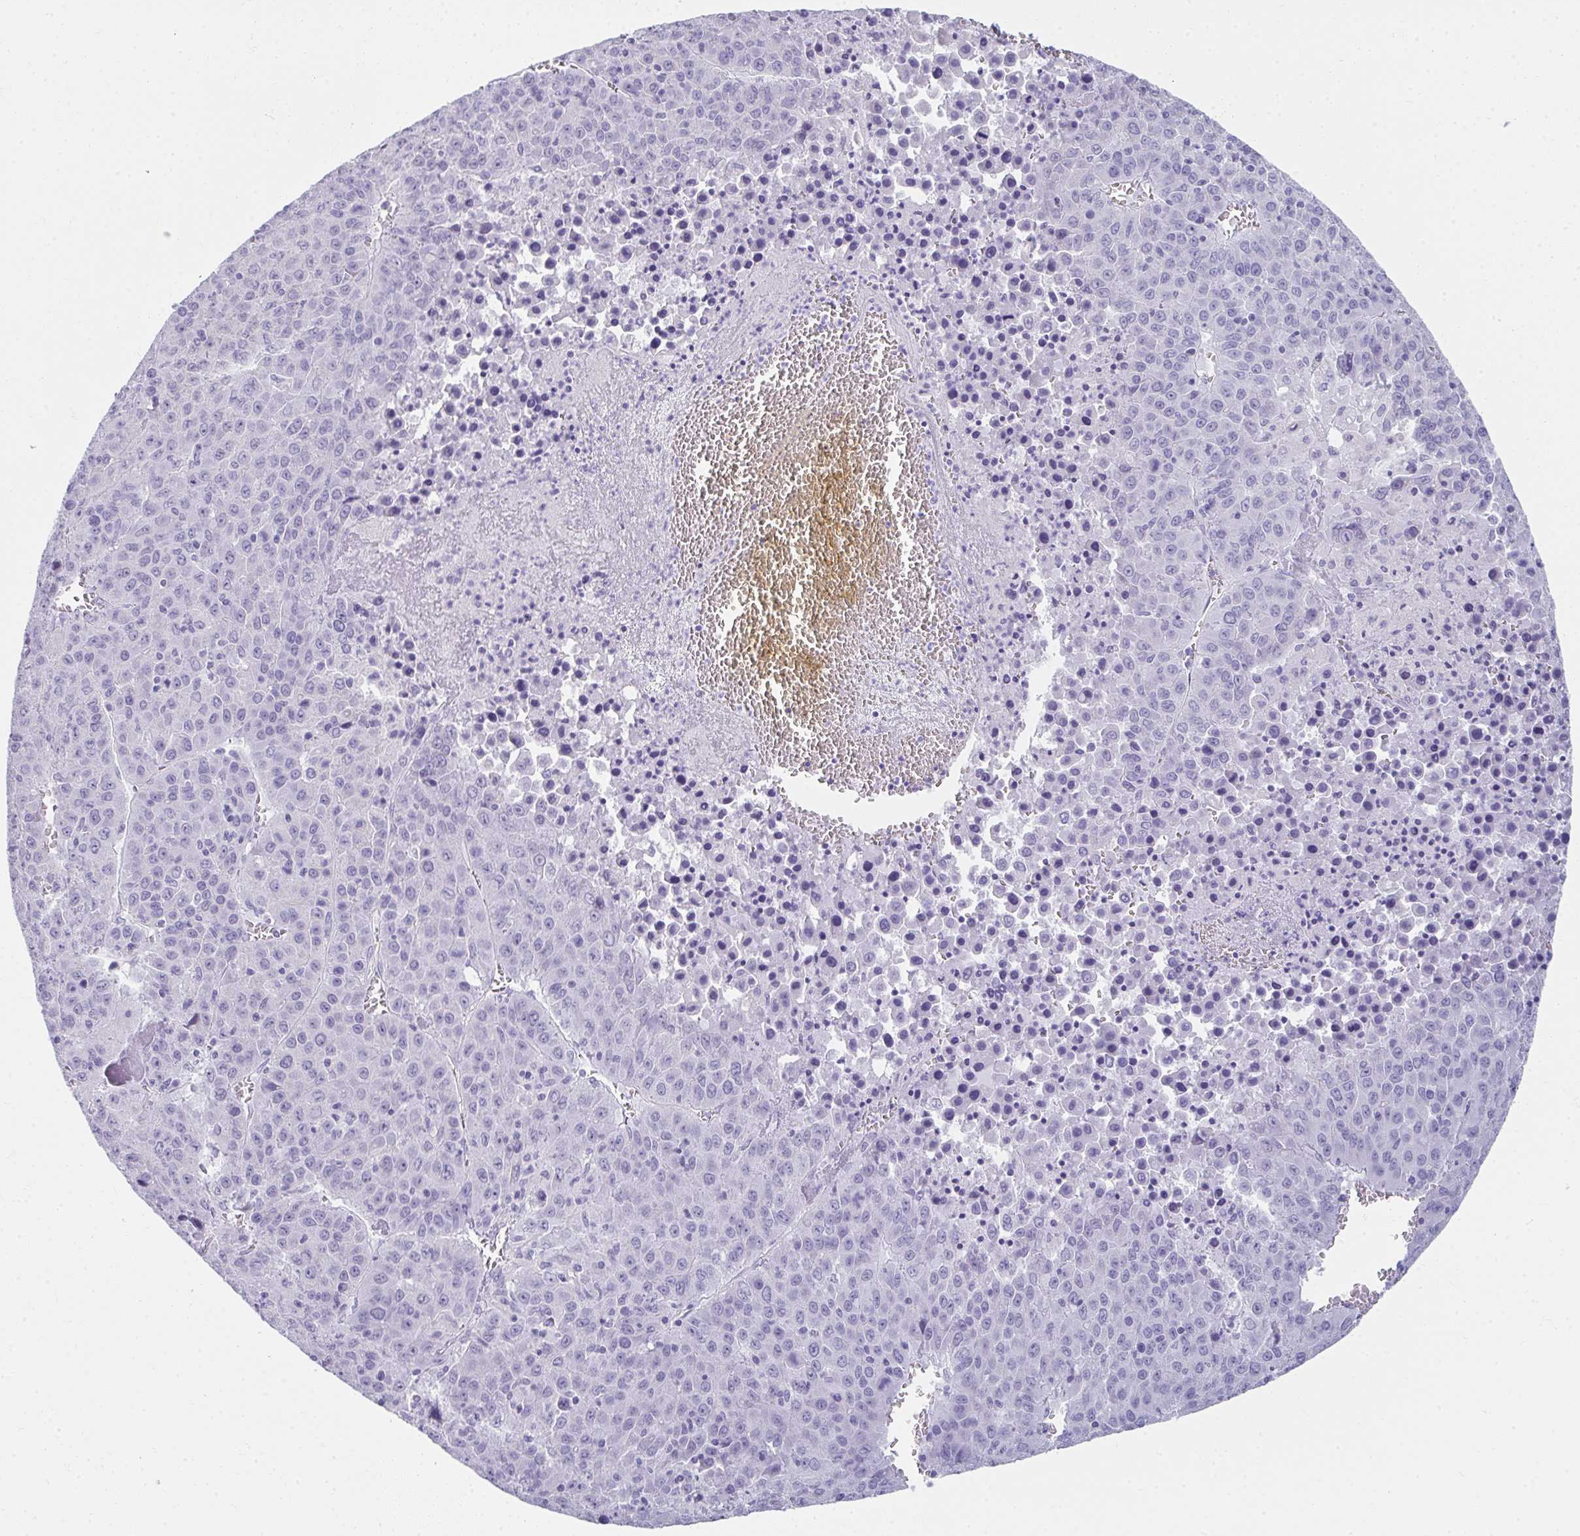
{"staining": {"intensity": "negative", "quantity": "none", "location": "none"}, "tissue": "liver cancer", "cell_type": "Tumor cells", "image_type": "cancer", "snomed": [{"axis": "morphology", "description": "Carcinoma, Hepatocellular, NOS"}, {"axis": "topography", "description": "Liver"}], "caption": "The histopathology image shows no staining of tumor cells in liver hepatocellular carcinoma. Brightfield microscopy of immunohistochemistry stained with DAB (3,3'-diaminobenzidine) (brown) and hematoxylin (blue), captured at high magnification.", "gene": "RLF", "patient": {"sex": "female", "age": 53}}